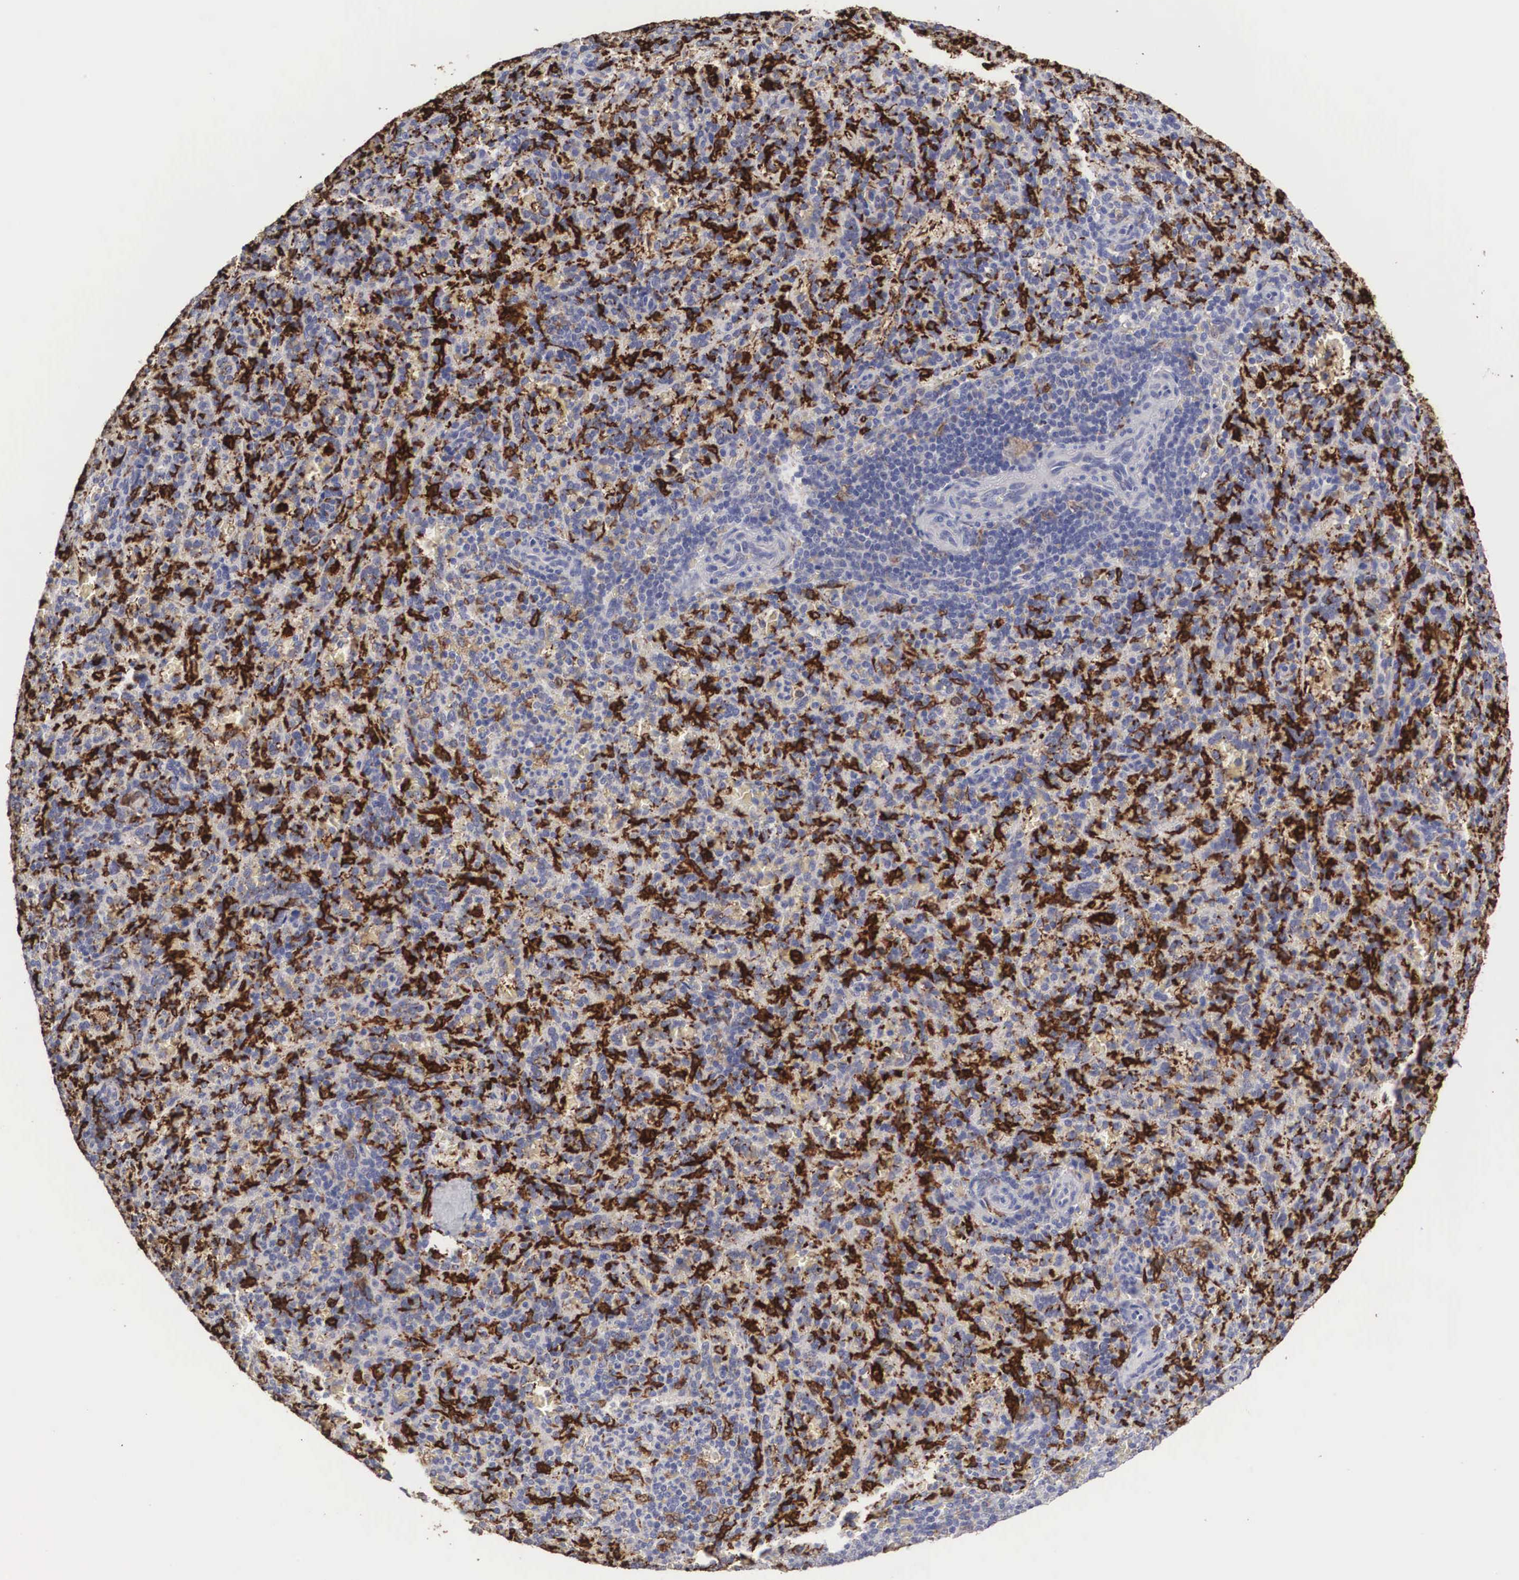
{"staining": {"intensity": "moderate", "quantity": "25%-75%", "location": "cytoplasmic/membranous"}, "tissue": "spleen", "cell_type": "Cells in red pulp", "image_type": "normal", "snomed": [{"axis": "morphology", "description": "Normal tissue, NOS"}, {"axis": "topography", "description": "Spleen"}], "caption": "Normal spleen reveals moderate cytoplasmic/membranous staining in approximately 25%-75% of cells in red pulp, visualized by immunohistochemistry. The staining was performed using DAB (3,3'-diaminobenzidine), with brown indicating positive protein expression. Nuclei are stained blue with hematoxylin.", "gene": "HMOX1", "patient": {"sex": "female", "age": 21}}